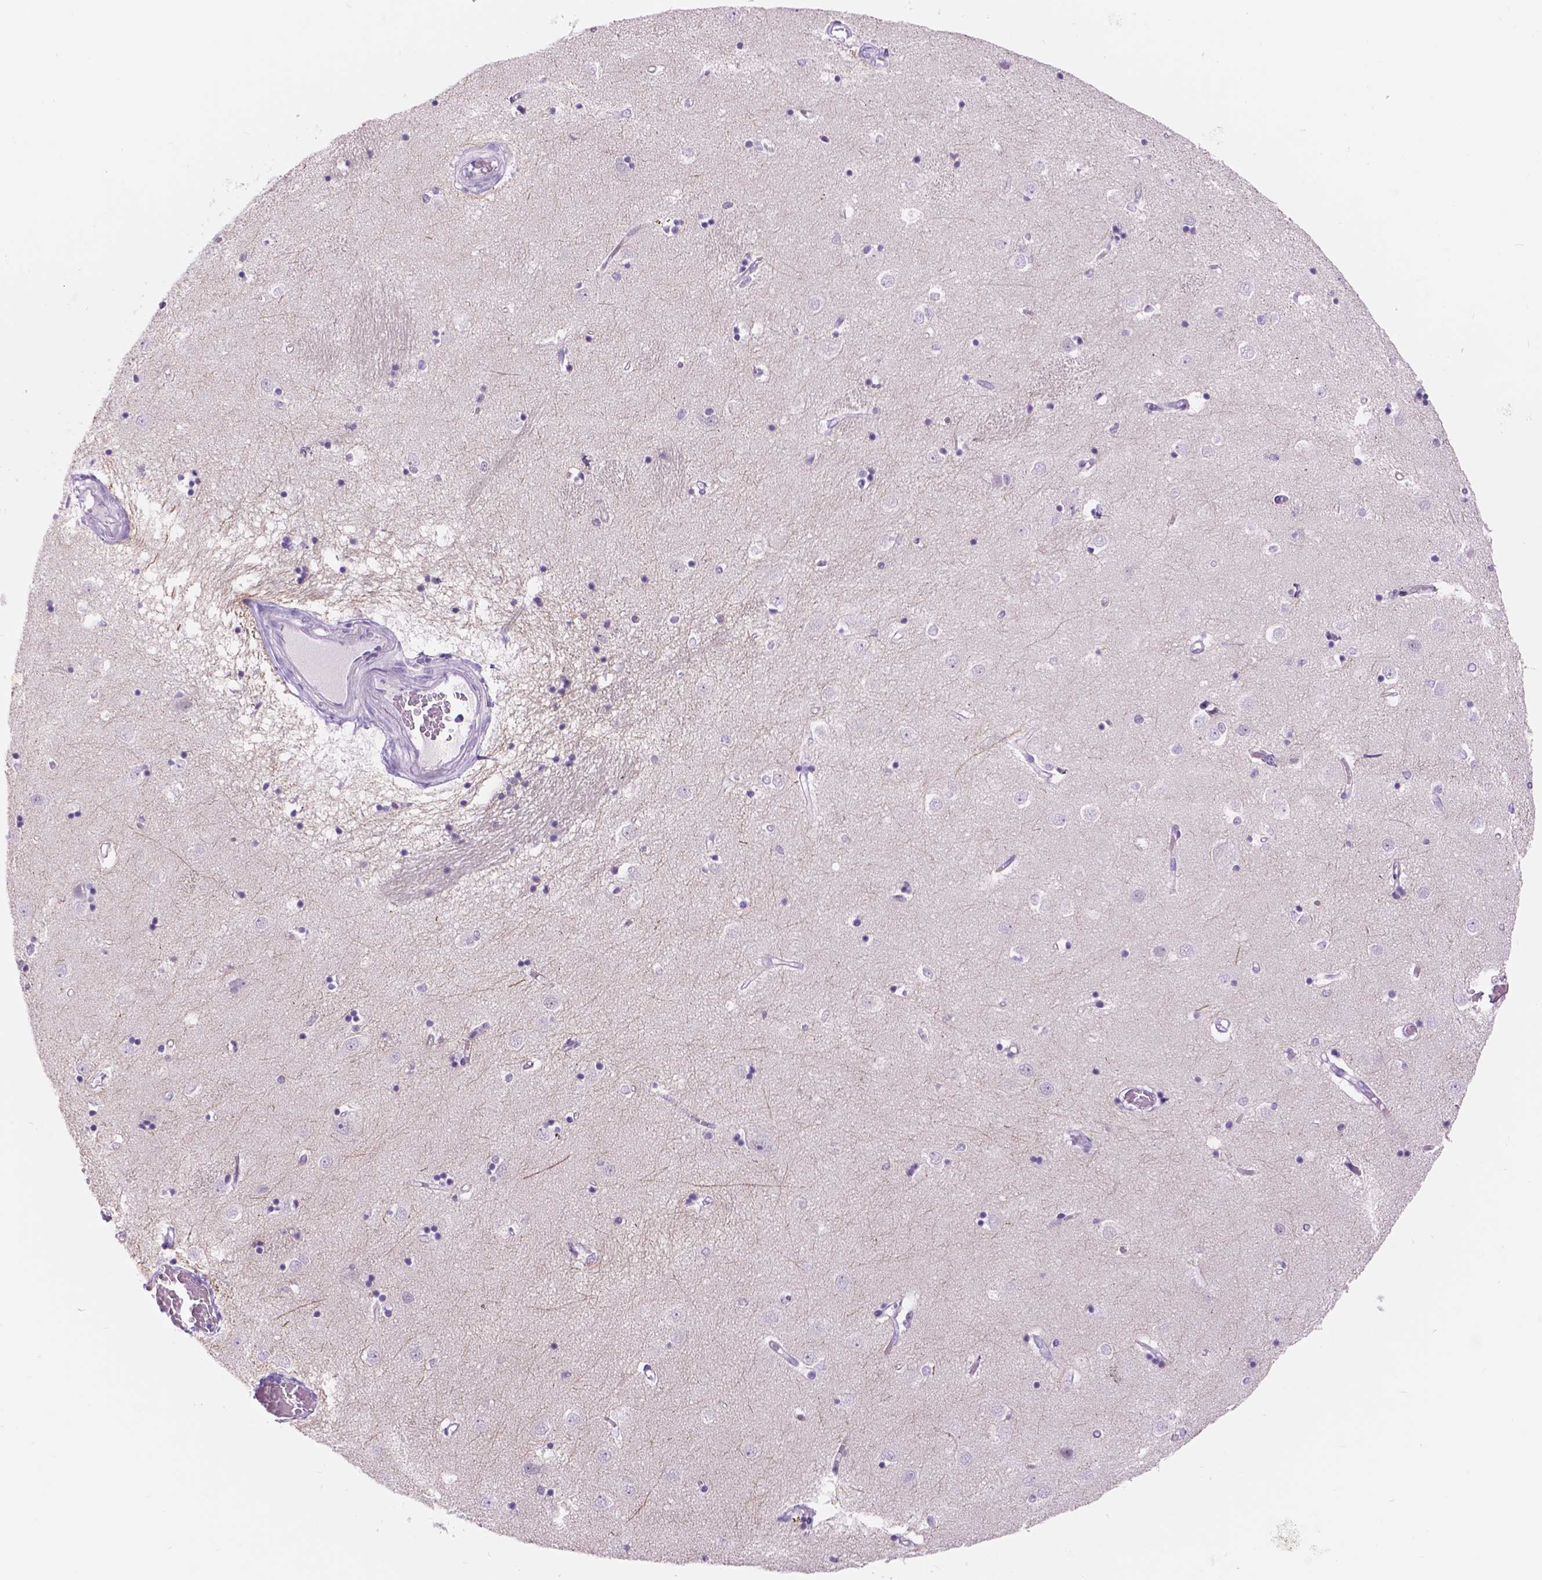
{"staining": {"intensity": "negative", "quantity": "none", "location": "none"}, "tissue": "caudate", "cell_type": "Glial cells", "image_type": "normal", "snomed": [{"axis": "morphology", "description": "Normal tissue, NOS"}, {"axis": "topography", "description": "Lateral ventricle wall"}], "caption": "The immunohistochemistry image has no significant staining in glial cells of caudate.", "gene": "DCC", "patient": {"sex": "male", "age": 54}}